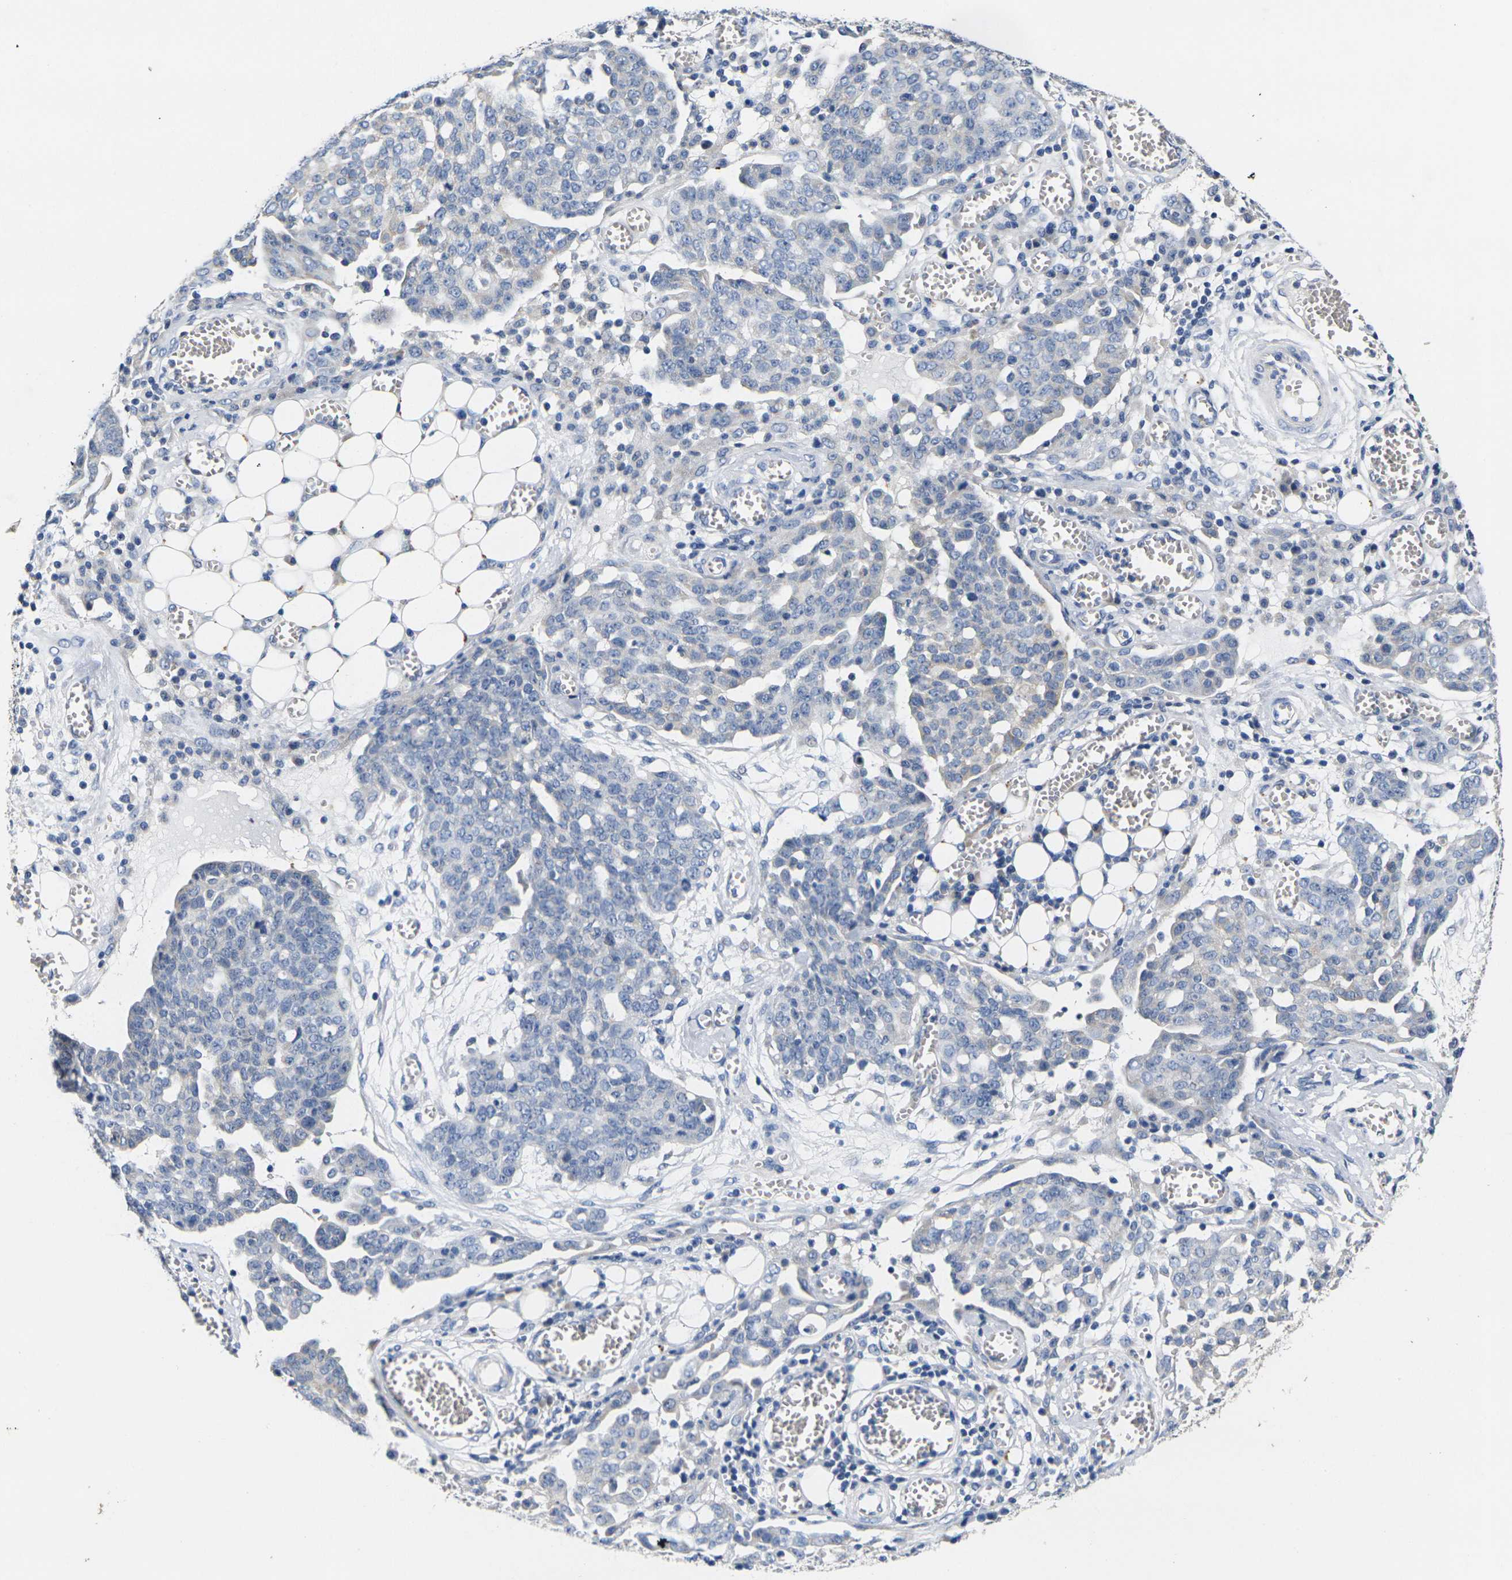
{"staining": {"intensity": "negative", "quantity": "none", "location": "none"}, "tissue": "ovarian cancer", "cell_type": "Tumor cells", "image_type": "cancer", "snomed": [{"axis": "morphology", "description": "Cystadenocarcinoma, serous, NOS"}, {"axis": "topography", "description": "Soft tissue"}, {"axis": "topography", "description": "Ovary"}], "caption": "Ovarian cancer (serous cystadenocarcinoma) was stained to show a protein in brown. There is no significant staining in tumor cells.", "gene": "NOCT", "patient": {"sex": "female", "age": 57}}